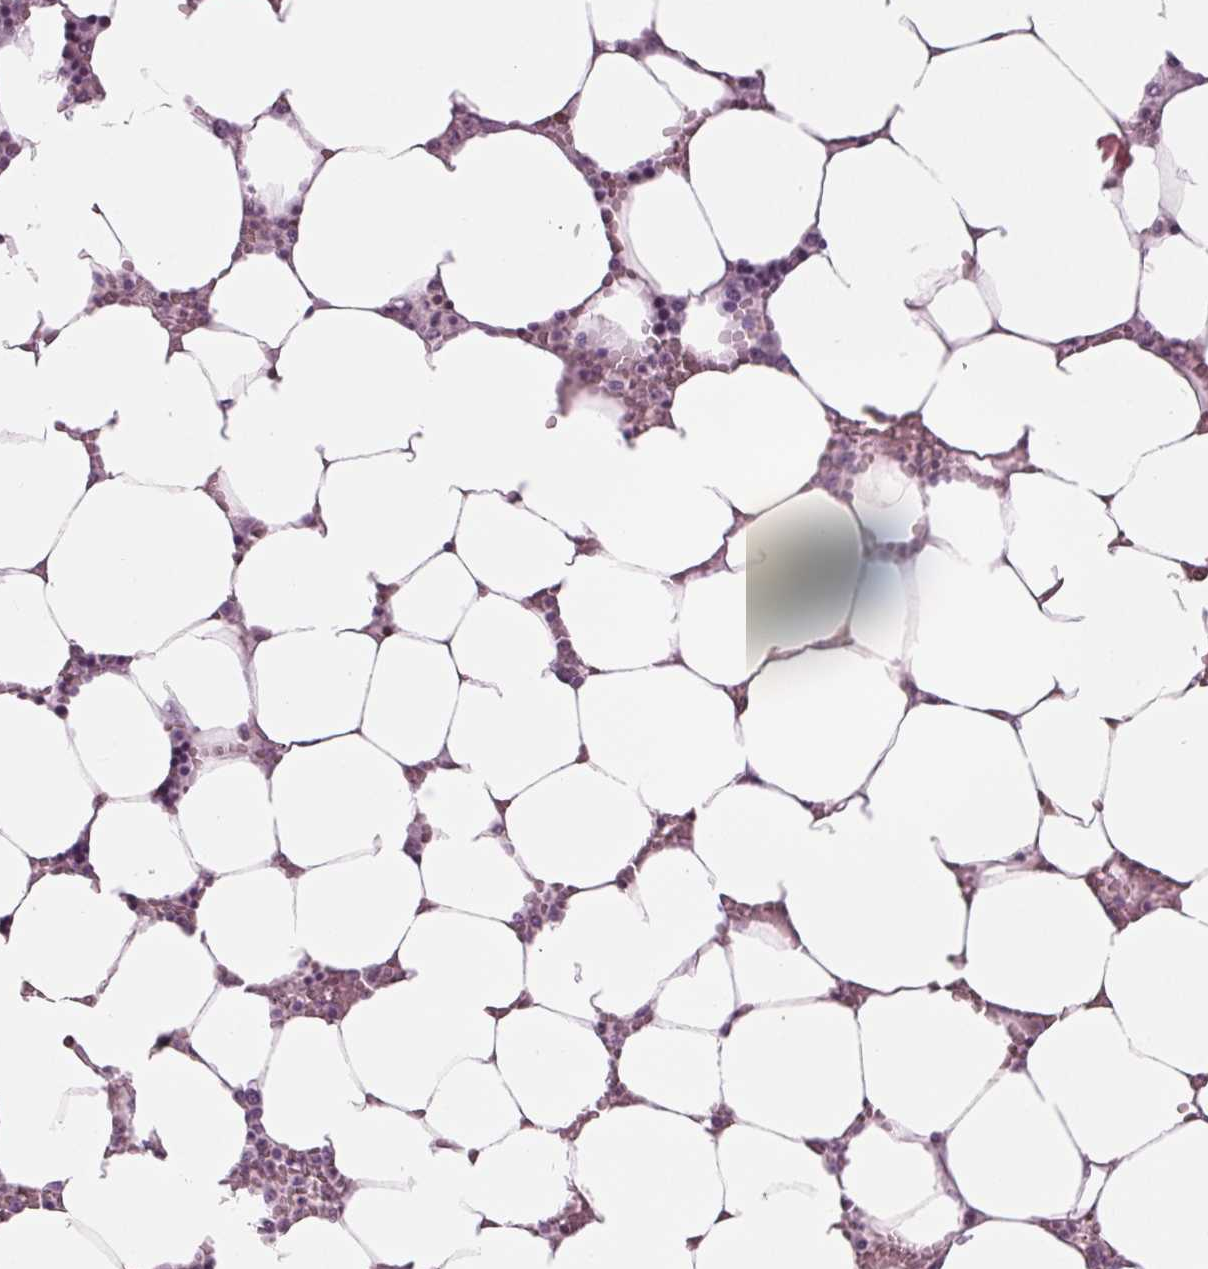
{"staining": {"intensity": "negative", "quantity": "none", "location": "none"}, "tissue": "bone marrow", "cell_type": "Hematopoietic cells", "image_type": "normal", "snomed": [{"axis": "morphology", "description": "Normal tissue, NOS"}, {"axis": "topography", "description": "Bone marrow"}], "caption": "Photomicrograph shows no protein positivity in hematopoietic cells of normal bone marrow.", "gene": "BTLA", "patient": {"sex": "male", "age": 64}}